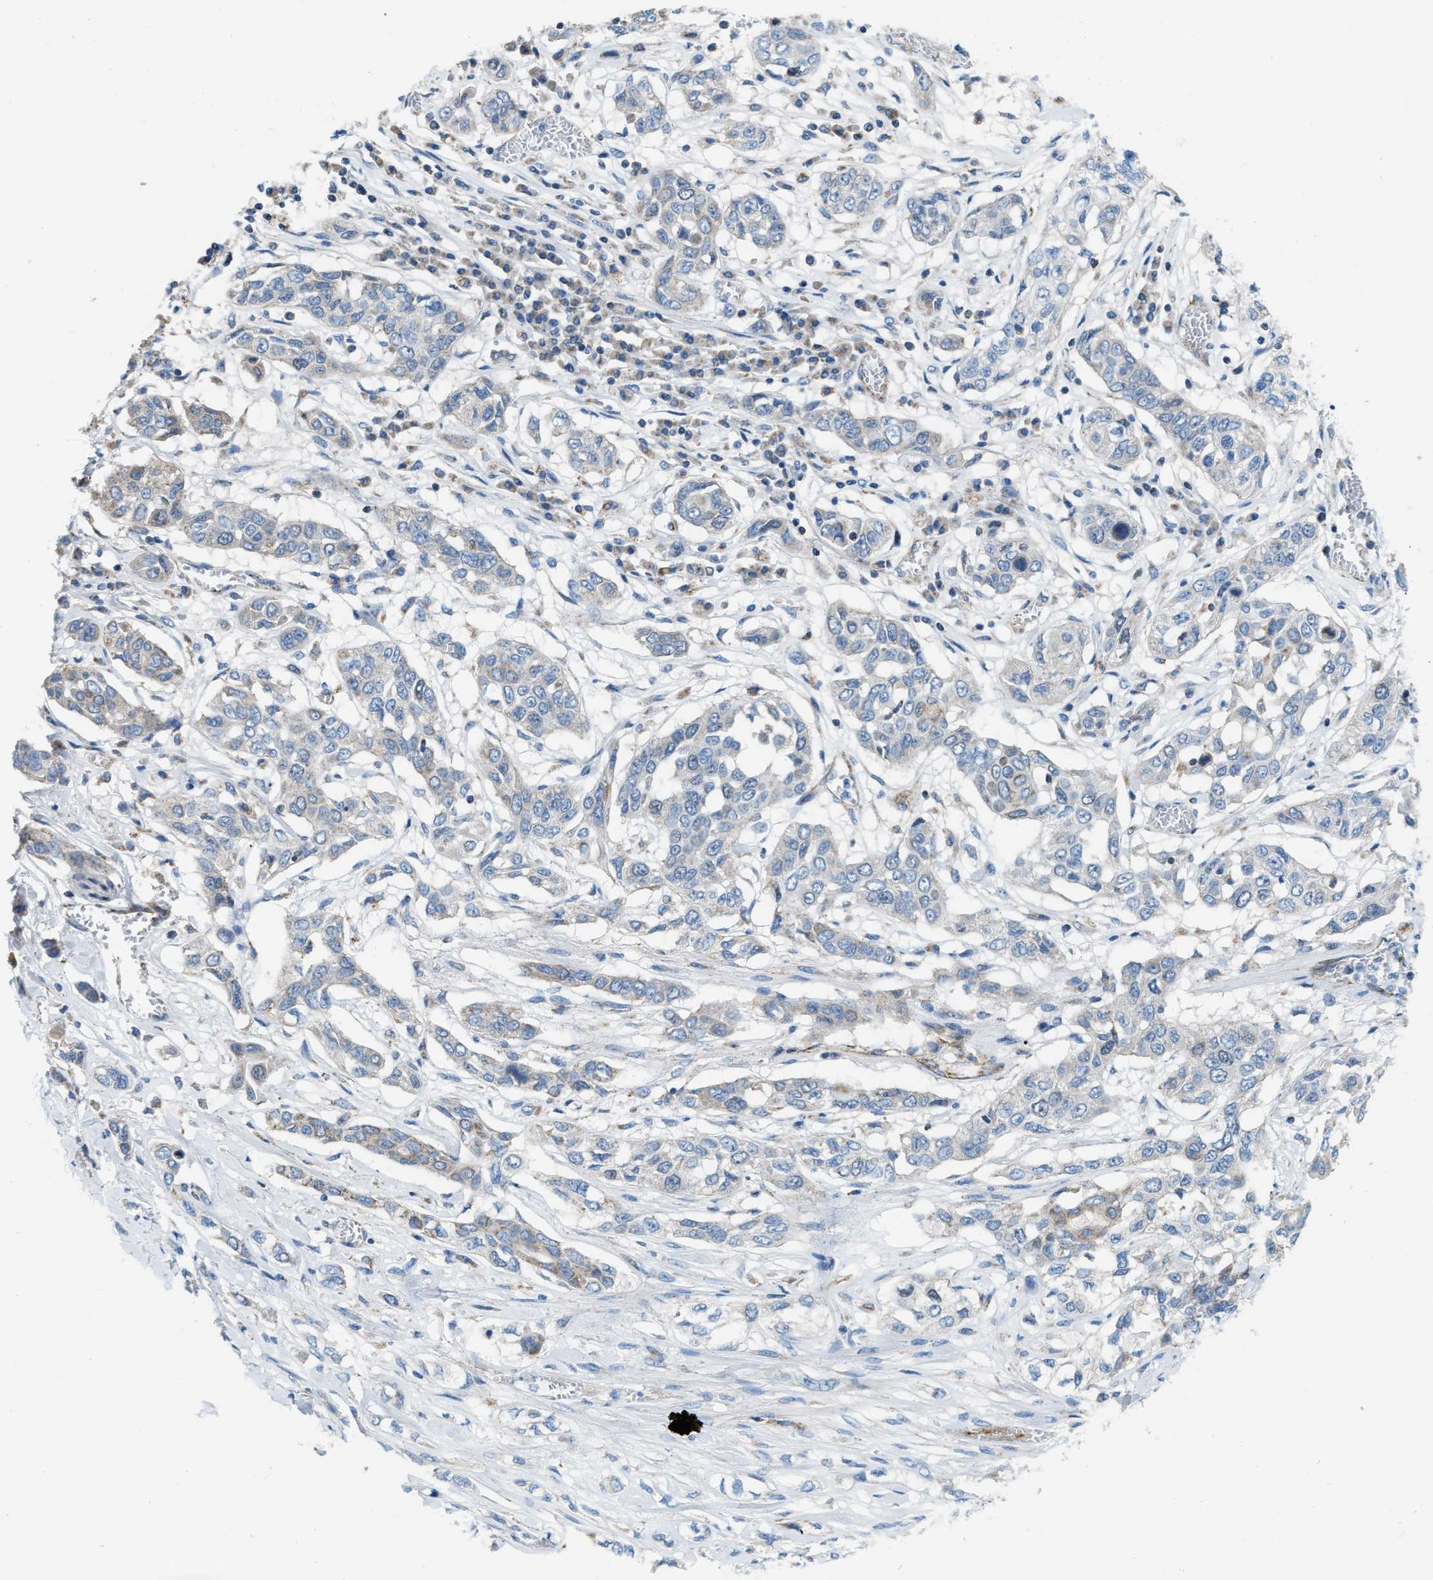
{"staining": {"intensity": "weak", "quantity": "<25%", "location": "cytoplasmic/membranous"}, "tissue": "lung cancer", "cell_type": "Tumor cells", "image_type": "cancer", "snomed": [{"axis": "morphology", "description": "Squamous cell carcinoma, NOS"}, {"axis": "topography", "description": "Lung"}], "caption": "Immunohistochemical staining of lung squamous cell carcinoma shows no significant staining in tumor cells.", "gene": "JADE1", "patient": {"sex": "male", "age": 71}}